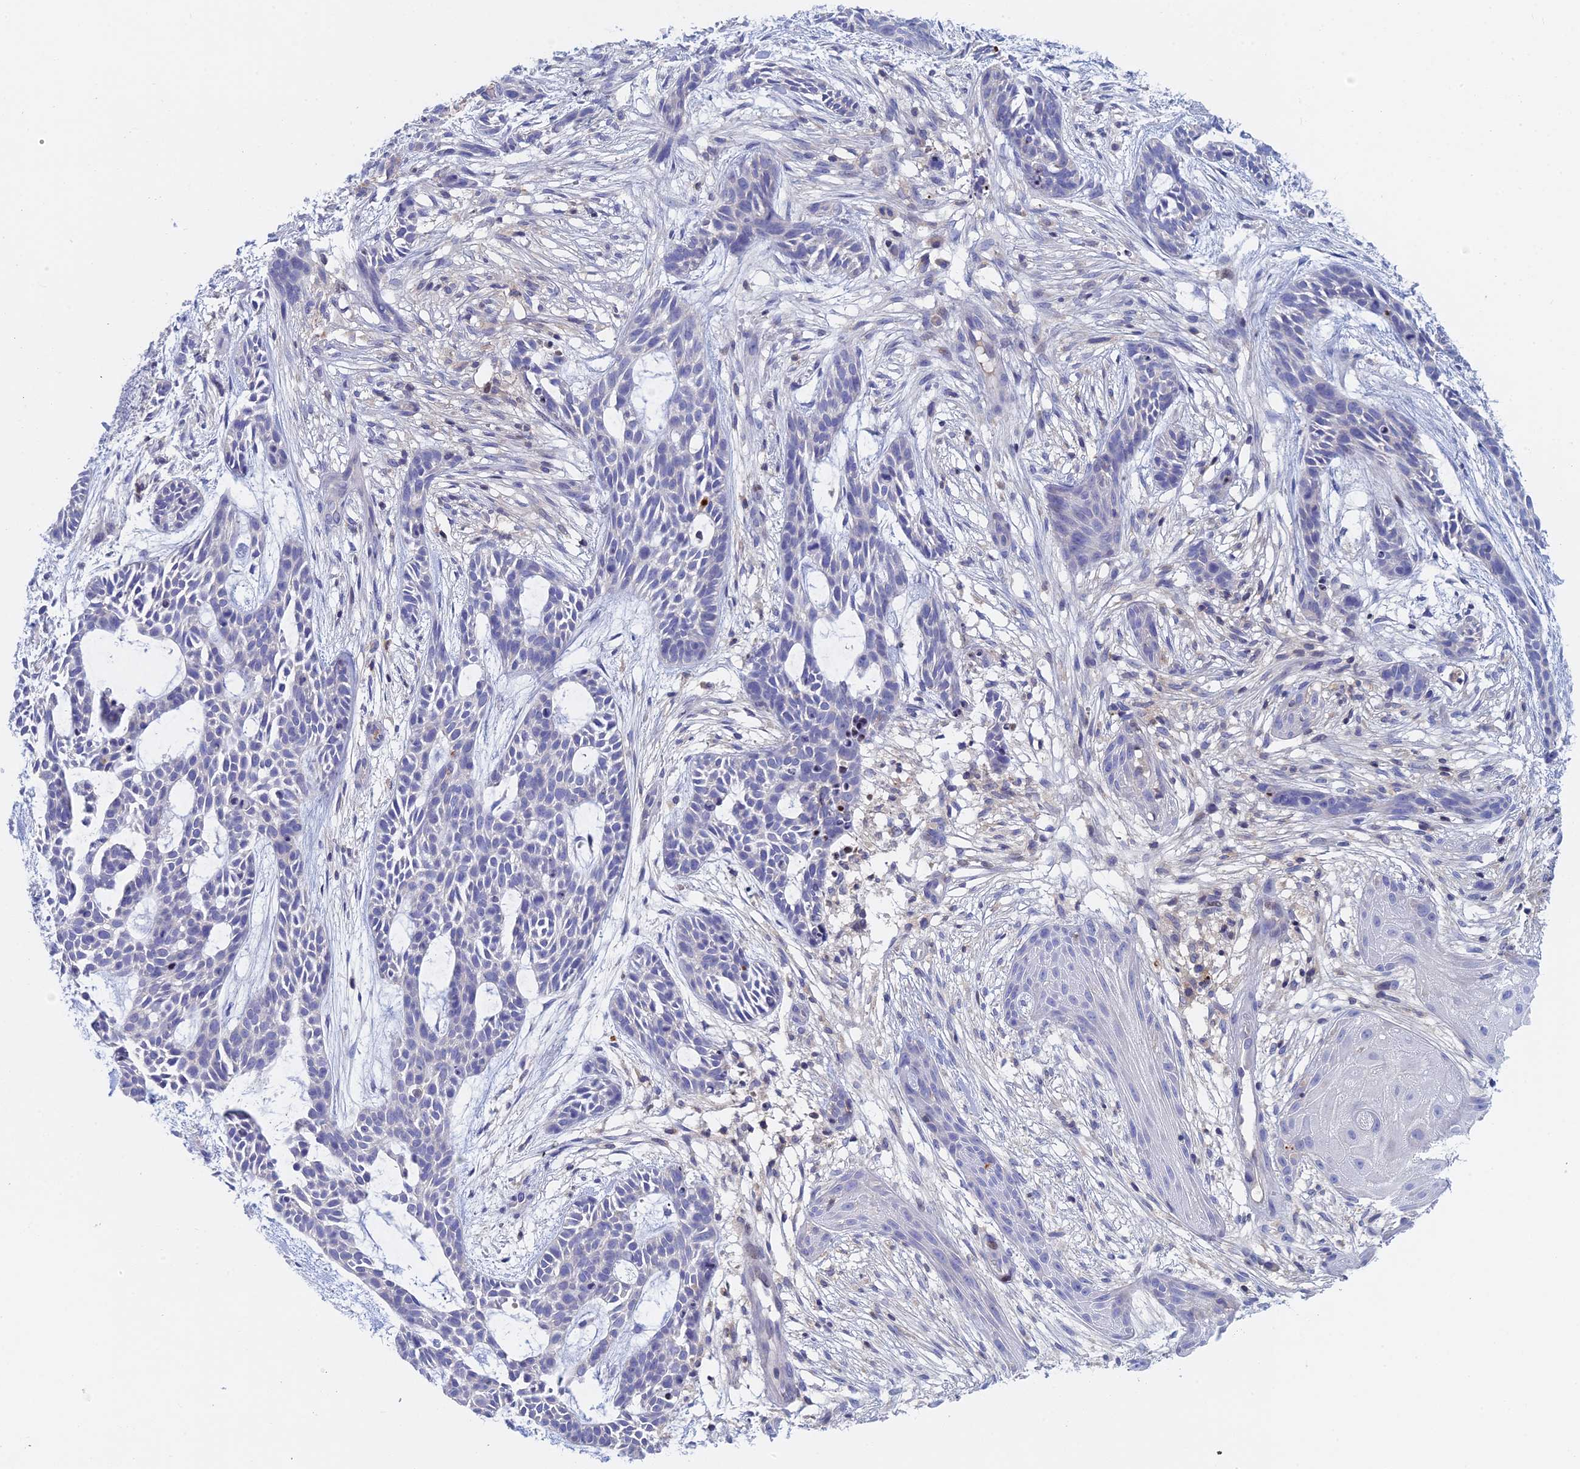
{"staining": {"intensity": "negative", "quantity": "none", "location": "none"}, "tissue": "skin cancer", "cell_type": "Tumor cells", "image_type": "cancer", "snomed": [{"axis": "morphology", "description": "Basal cell carcinoma"}, {"axis": "topography", "description": "Skin"}], "caption": "This histopathology image is of skin cancer (basal cell carcinoma) stained with immunohistochemistry (IHC) to label a protein in brown with the nuclei are counter-stained blue. There is no staining in tumor cells. The staining is performed using DAB brown chromogen with nuclei counter-stained in using hematoxylin.", "gene": "ACP7", "patient": {"sex": "male", "age": 89}}